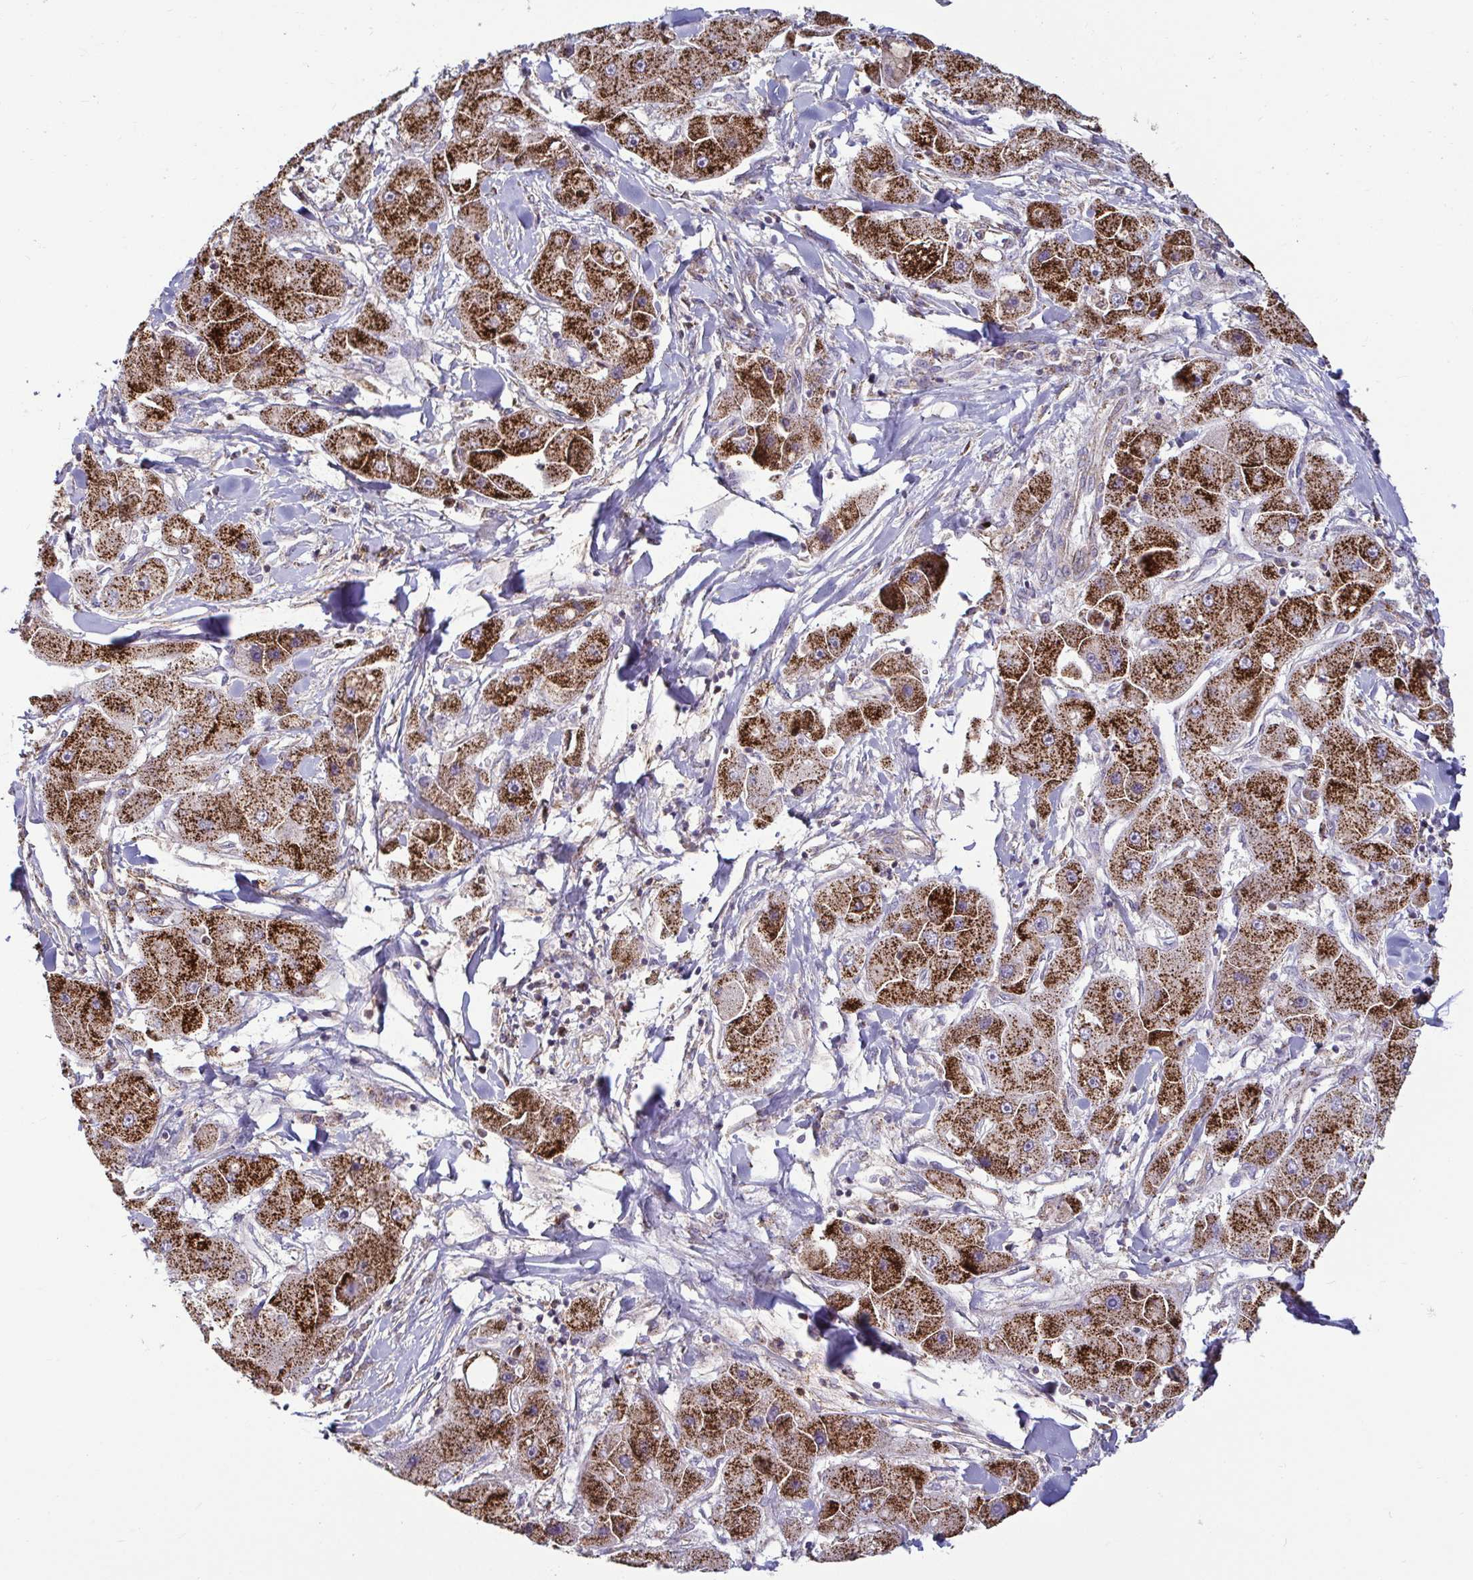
{"staining": {"intensity": "strong", "quantity": ">75%", "location": "cytoplasmic/membranous"}, "tissue": "liver cancer", "cell_type": "Tumor cells", "image_type": "cancer", "snomed": [{"axis": "morphology", "description": "Carcinoma, Hepatocellular, NOS"}, {"axis": "topography", "description": "Liver"}], "caption": "Immunohistochemistry (IHC) staining of liver cancer, which reveals high levels of strong cytoplasmic/membranous expression in about >75% of tumor cells indicating strong cytoplasmic/membranous protein positivity. The staining was performed using DAB (3,3'-diaminobenzidine) (brown) for protein detection and nuclei were counterstained in hematoxylin (blue).", "gene": "SPRY1", "patient": {"sex": "male", "age": 24}}